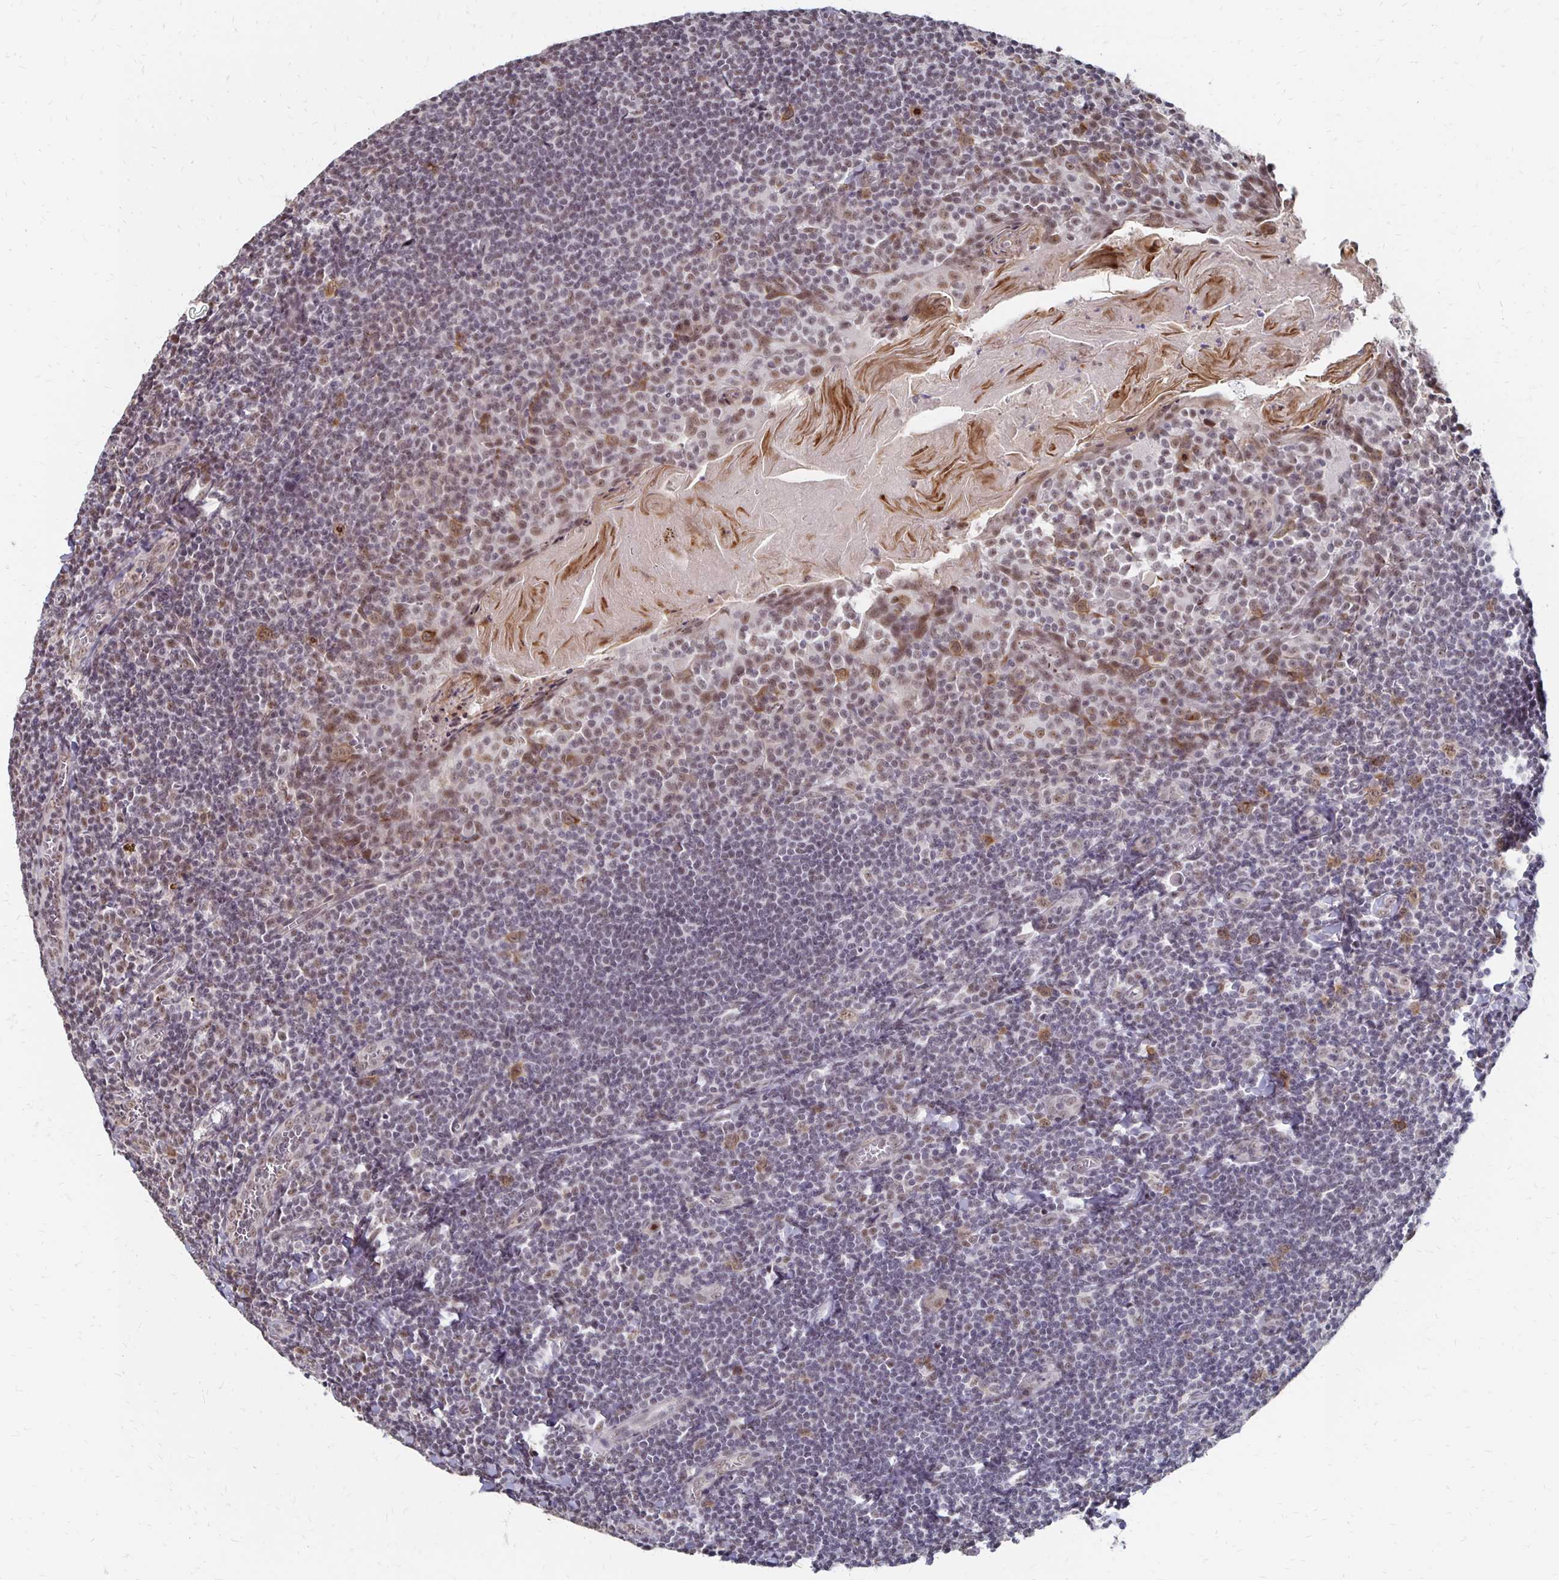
{"staining": {"intensity": "negative", "quantity": "none", "location": "none"}, "tissue": "tonsil", "cell_type": "Non-germinal center cells", "image_type": "normal", "snomed": [{"axis": "morphology", "description": "Normal tissue, NOS"}, {"axis": "topography", "description": "Tonsil"}], "caption": "This is an immunohistochemistry histopathology image of benign tonsil. There is no expression in non-germinal center cells.", "gene": "CLASRP", "patient": {"sex": "male", "age": 27}}